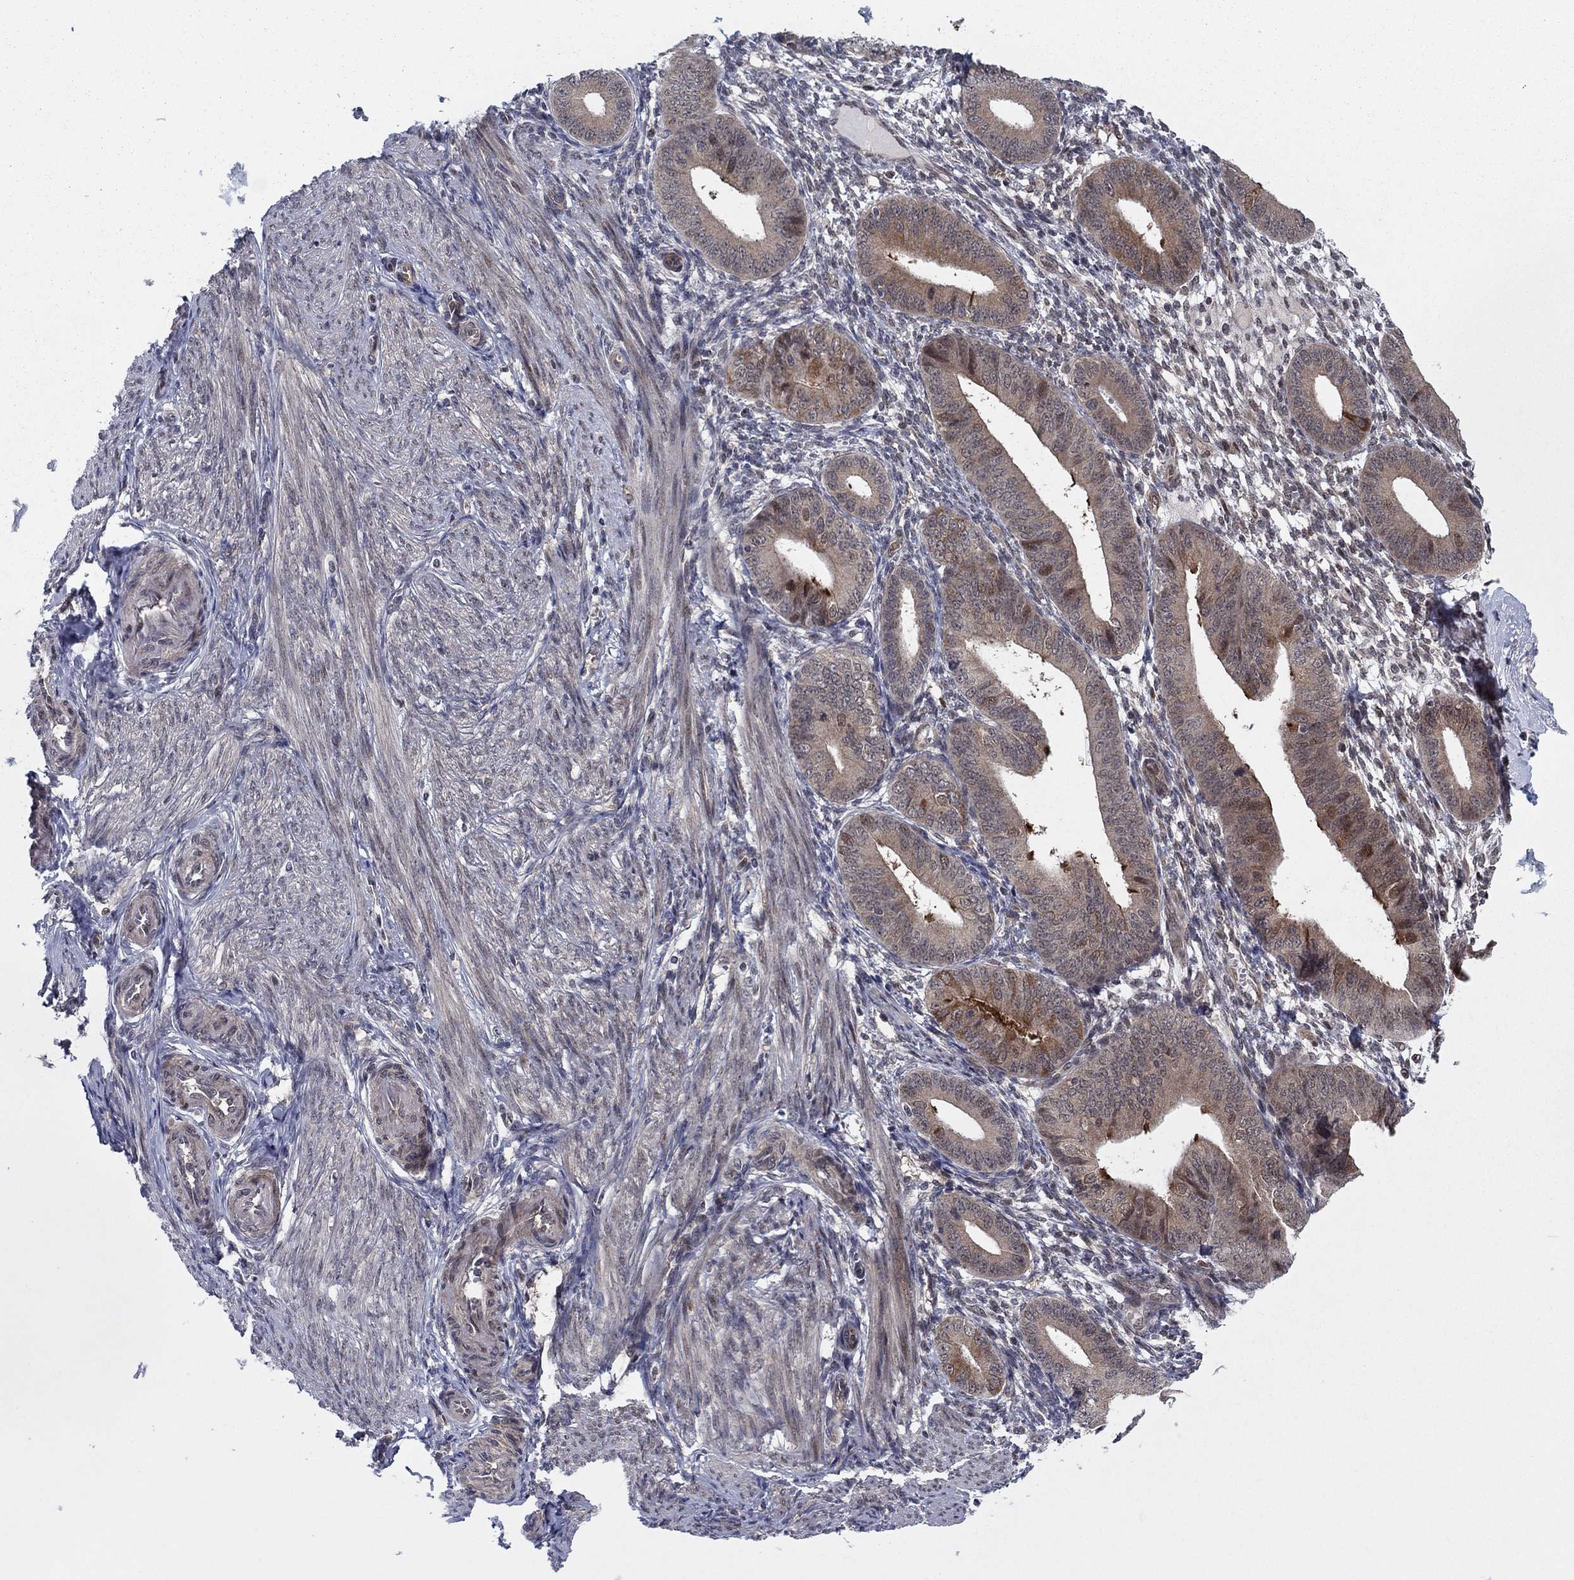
{"staining": {"intensity": "negative", "quantity": "none", "location": "none"}, "tissue": "endometrium", "cell_type": "Cells in endometrial stroma", "image_type": "normal", "snomed": [{"axis": "morphology", "description": "Normal tissue, NOS"}, {"axis": "topography", "description": "Endometrium"}], "caption": "DAB (3,3'-diaminobenzidine) immunohistochemical staining of normal endometrium displays no significant staining in cells in endometrial stroma.", "gene": "PSMC1", "patient": {"sex": "female", "age": 39}}